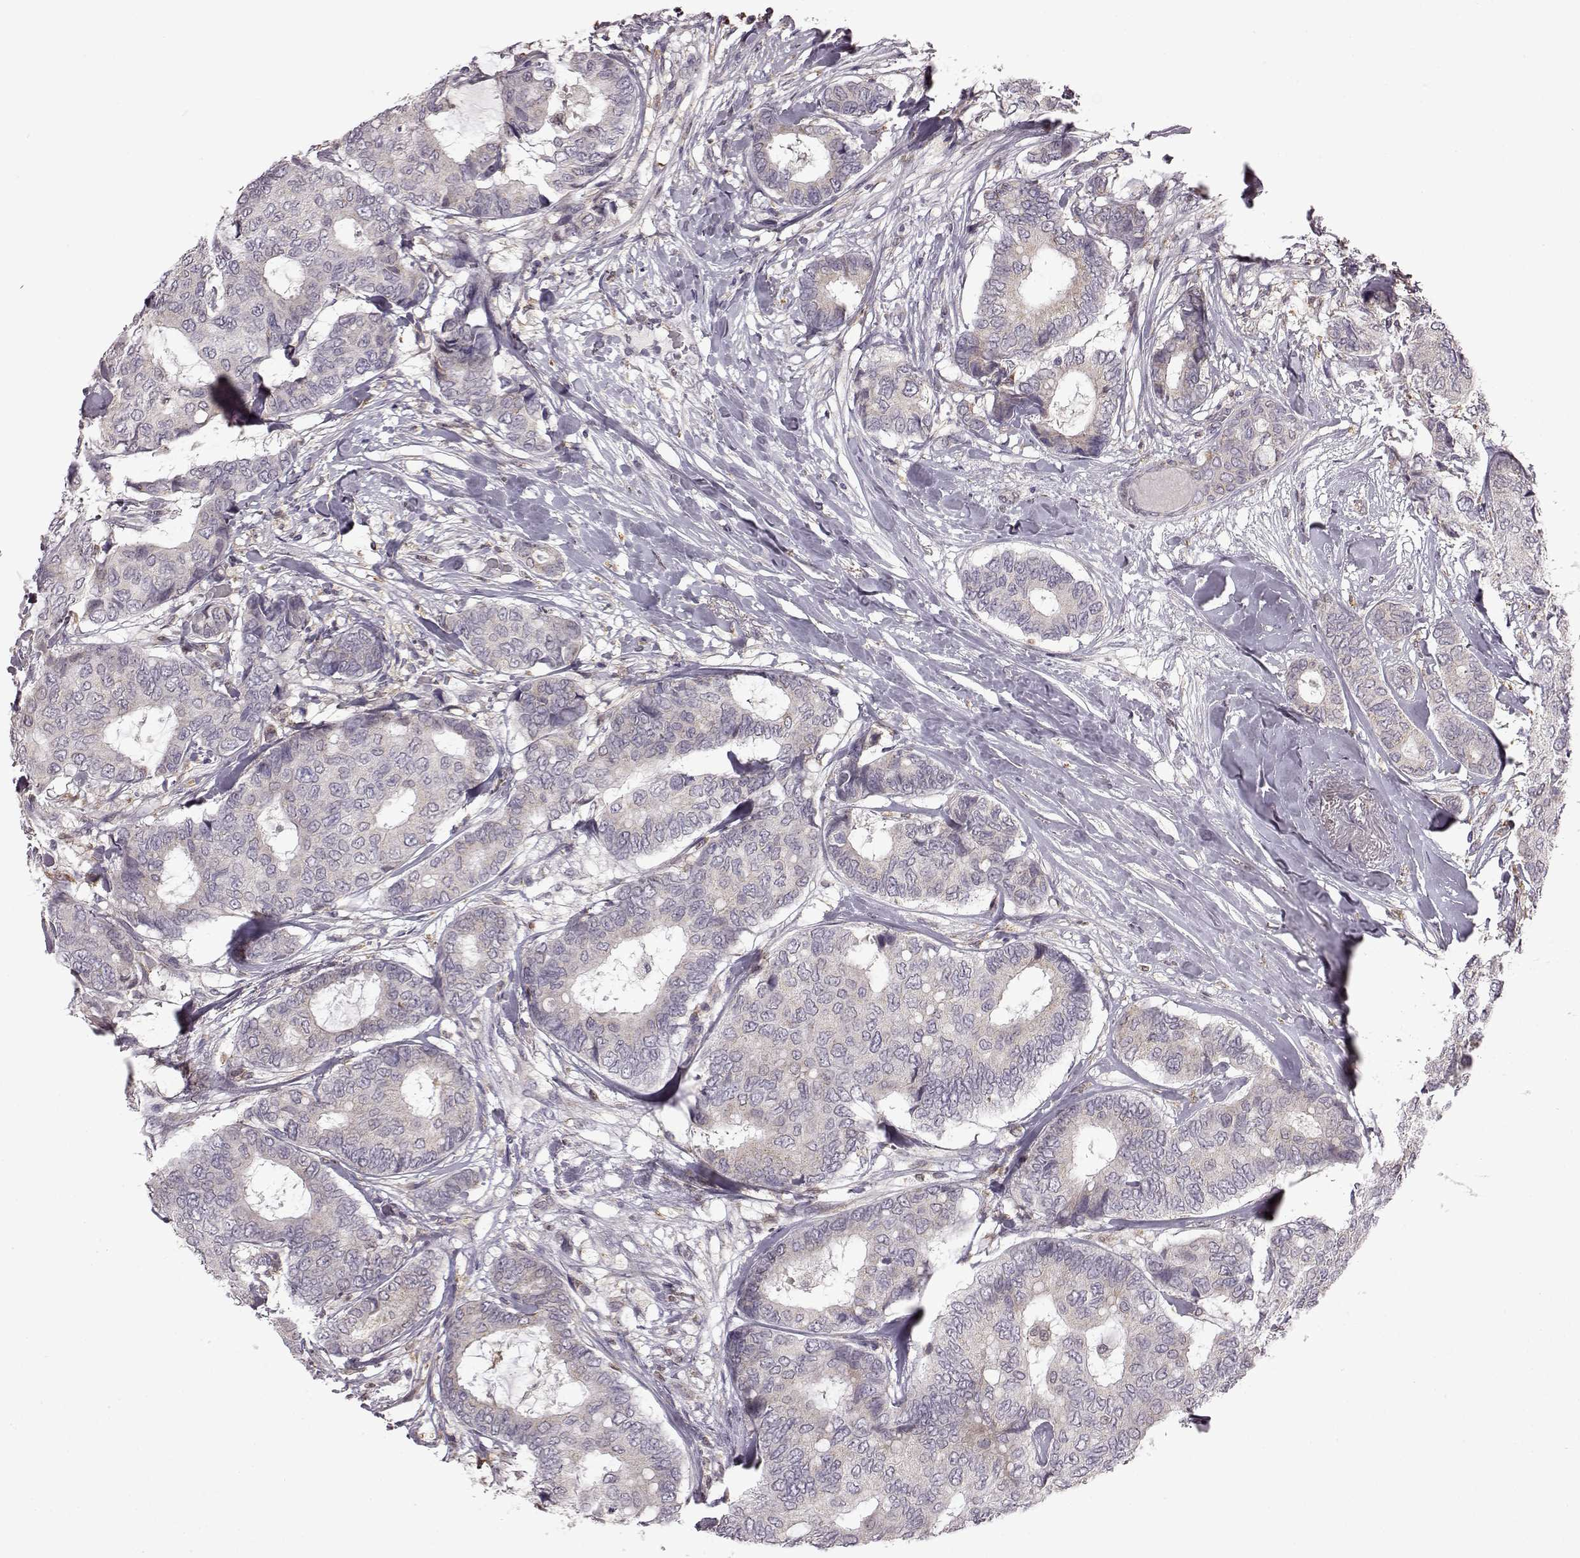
{"staining": {"intensity": "negative", "quantity": "none", "location": "none"}, "tissue": "breast cancer", "cell_type": "Tumor cells", "image_type": "cancer", "snomed": [{"axis": "morphology", "description": "Duct carcinoma"}, {"axis": "topography", "description": "Breast"}], "caption": "Immunohistochemistry histopathology image of breast cancer stained for a protein (brown), which reveals no expression in tumor cells.", "gene": "B3GNT6", "patient": {"sex": "female", "age": 75}}